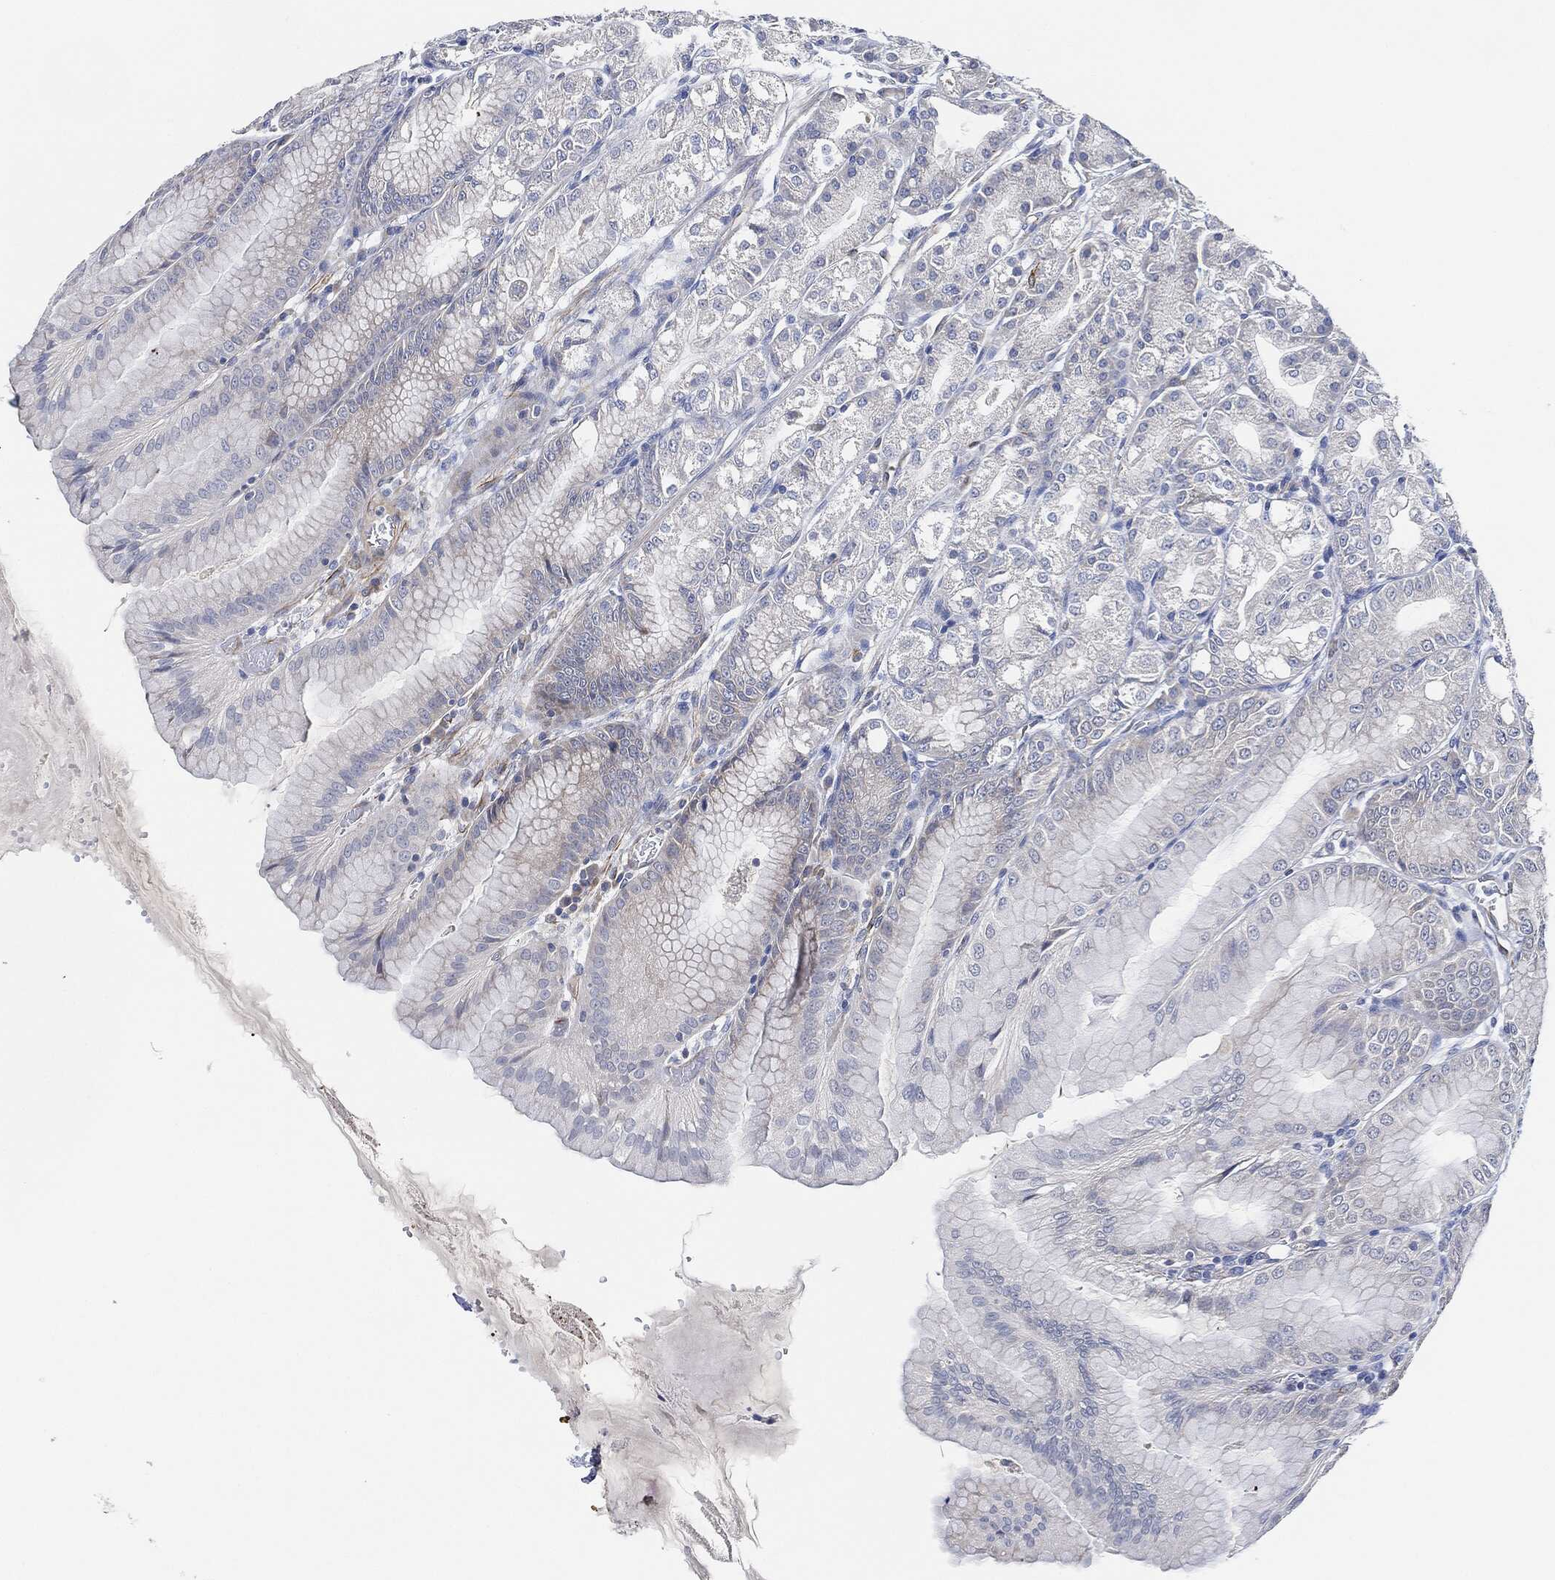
{"staining": {"intensity": "negative", "quantity": "none", "location": "none"}, "tissue": "stomach", "cell_type": "Glandular cells", "image_type": "normal", "snomed": [{"axis": "morphology", "description": "Normal tissue, NOS"}, {"axis": "topography", "description": "Stomach"}], "caption": "IHC photomicrograph of unremarkable stomach: stomach stained with DAB reveals no significant protein positivity in glandular cells.", "gene": "THSD1", "patient": {"sex": "male", "age": 71}}